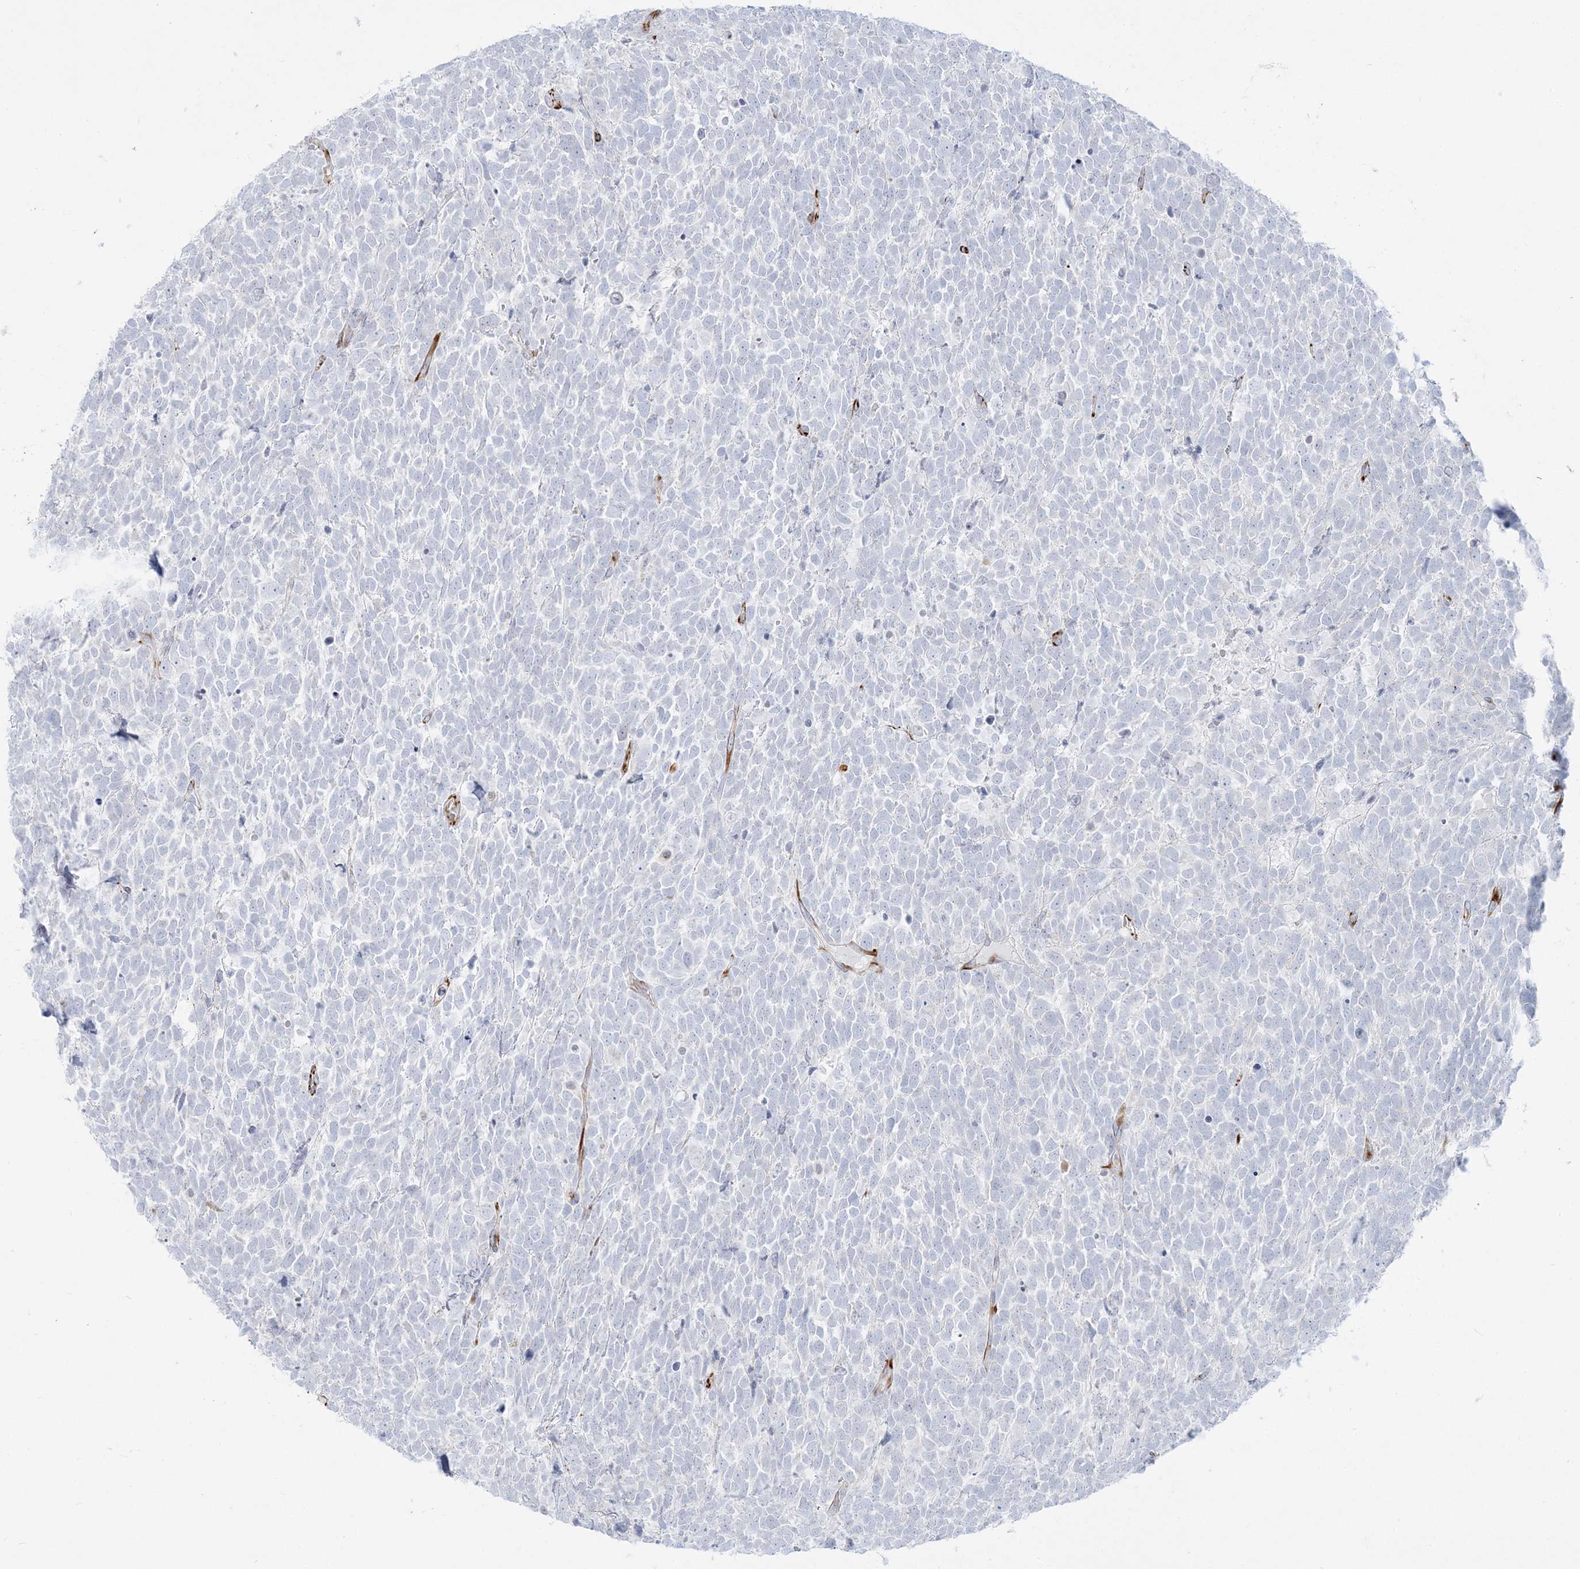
{"staining": {"intensity": "negative", "quantity": "none", "location": "none"}, "tissue": "urothelial cancer", "cell_type": "Tumor cells", "image_type": "cancer", "snomed": [{"axis": "morphology", "description": "Urothelial carcinoma, High grade"}, {"axis": "topography", "description": "Urinary bladder"}], "caption": "IHC of human urothelial cancer displays no positivity in tumor cells.", "gene": "PPIL6", "patient": {"sex": "female", "age": 82}}